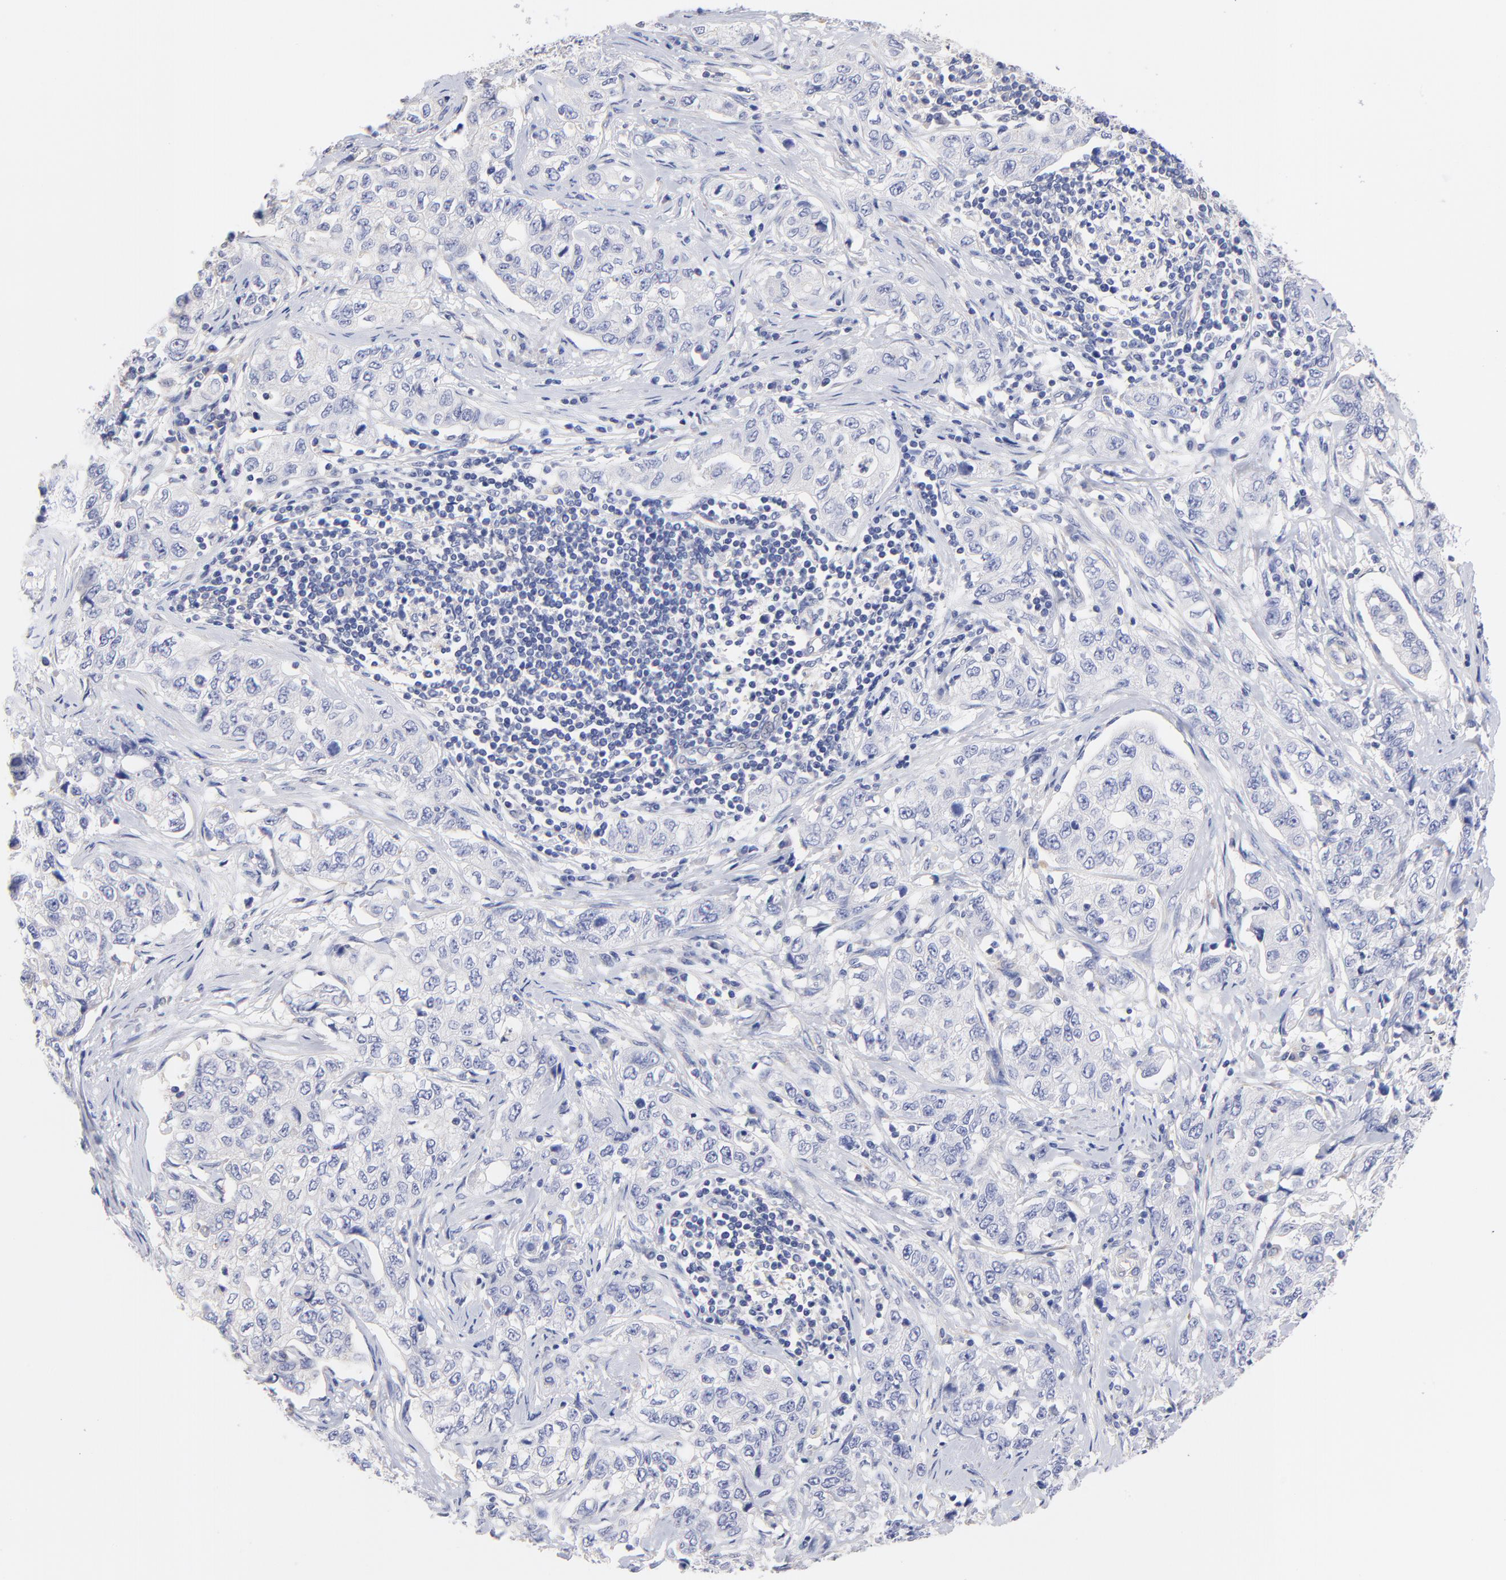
{"staining": {"intensity": "negative", "quantity": "none", "location": "none"}, "tissue": "stomach cancer", "cell_type": "Tumor cells", "image_type": "cancer", "snomed": [{"axis": "morphology", "description": "Adenocarcinoma, NOS"}, {"axis": "topography", "description": "Stomach"}], "caption": "An immunohistochemistry (IHC) image of adenocarcinoma (stomach) is shown. There is no staining in tumor cells of adenocarcinoma (stomach). (Brightfield microscopy of DAB immunohistochemistry at high magnification).", "gene": "HS3ST1", "patient": {"sex": "male", "age": 48}}